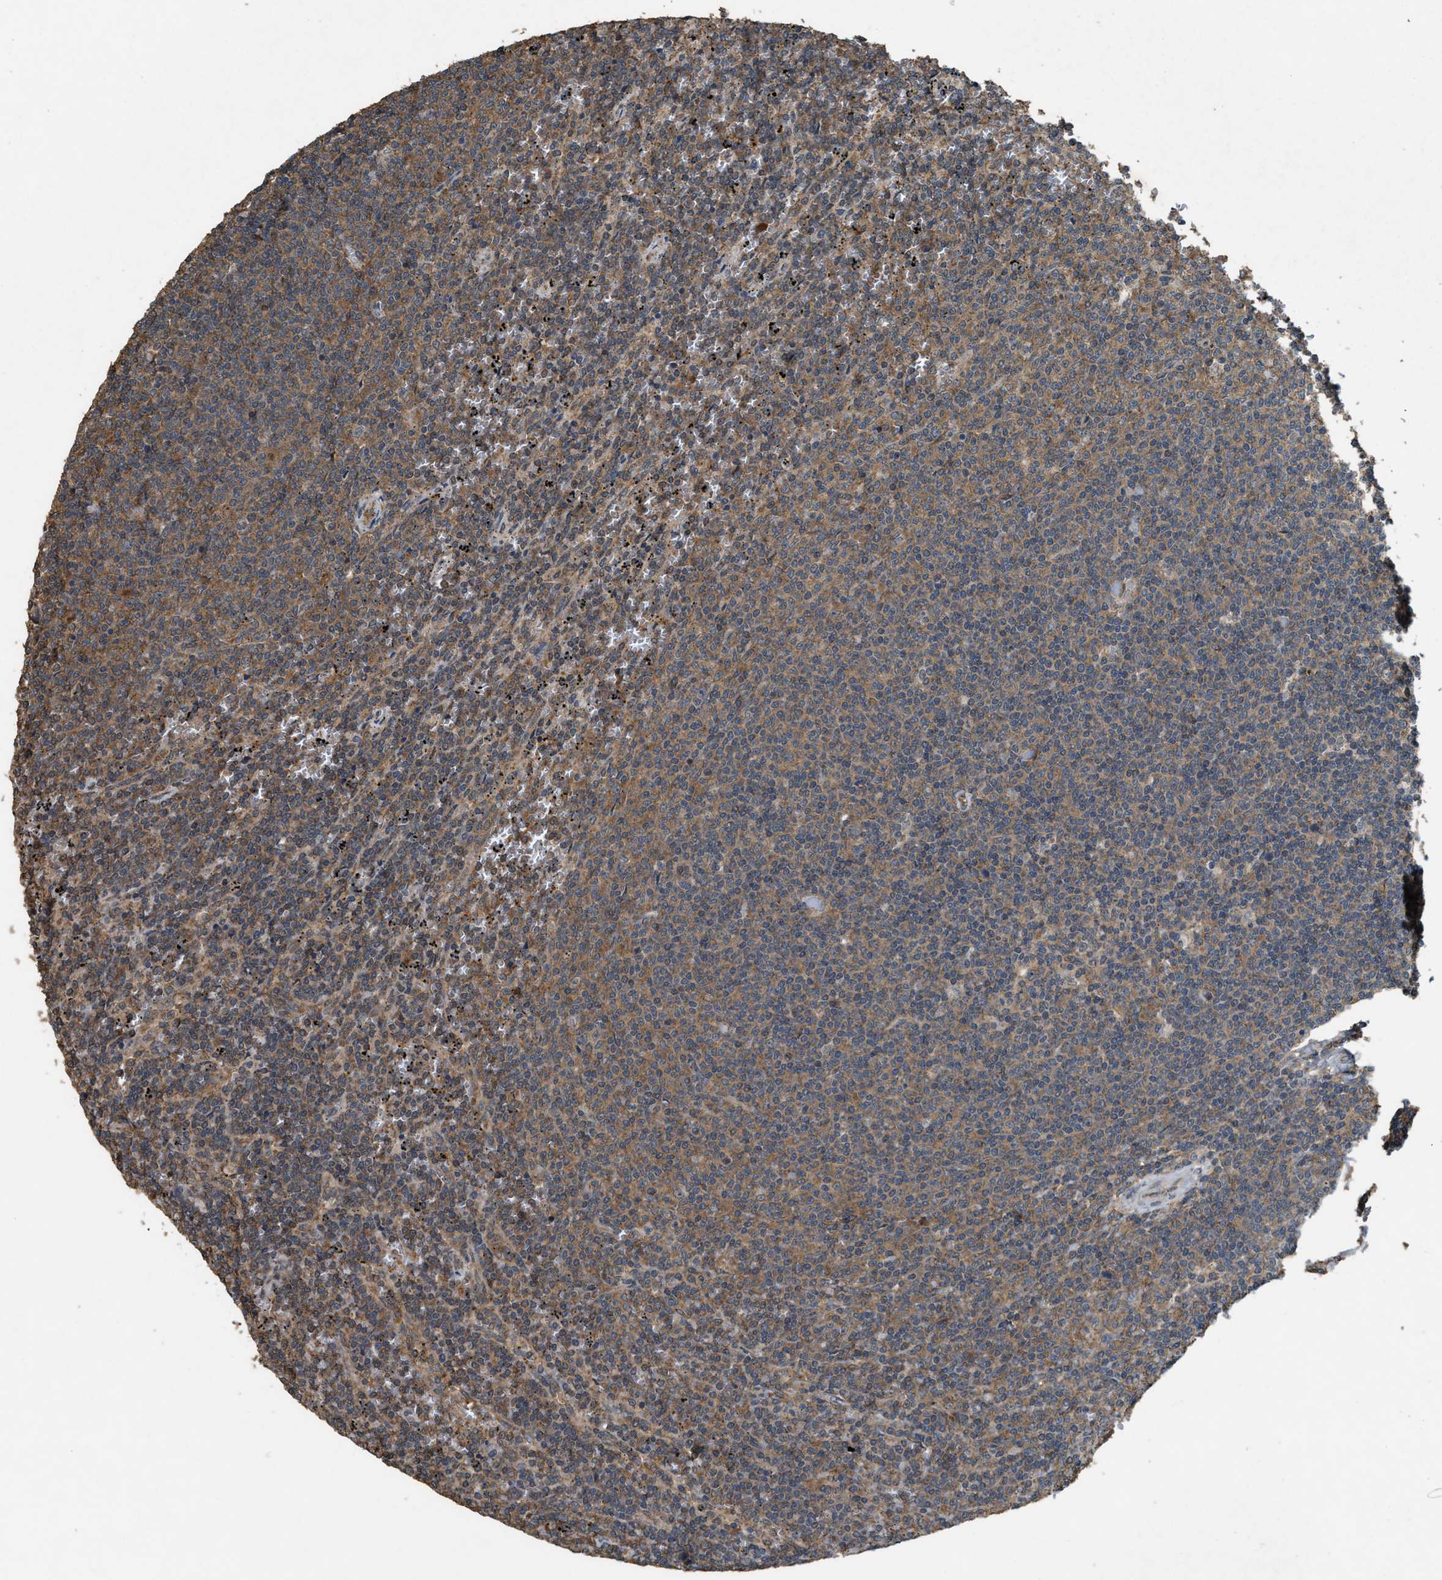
{"staining": {"intensity": "moderate", "quantity": ">75%", "location": "cytoplasmic/membranous"}, "tissue": "lymphoma", "cell_type": "Tumor cells", "image_type": "cancer", "snomed": [{"axis": "morphology", "description": "Malignant lymphoma, non-Hodgkin's type, Low grade"}, {"axis": "topography", "description": "Spleen"}], "caption": "Tumor cells reveal medium levels of moderate cytoplasmic/membranous expression in approximately >75% of cells in low-grade malignant lymphoma, non-Hodgkin's type. (DAB IHC with brightfield microscopy, high magnification).", "gene": "ARHGEF5", "patient": {"sex": "female", "age": 50}}